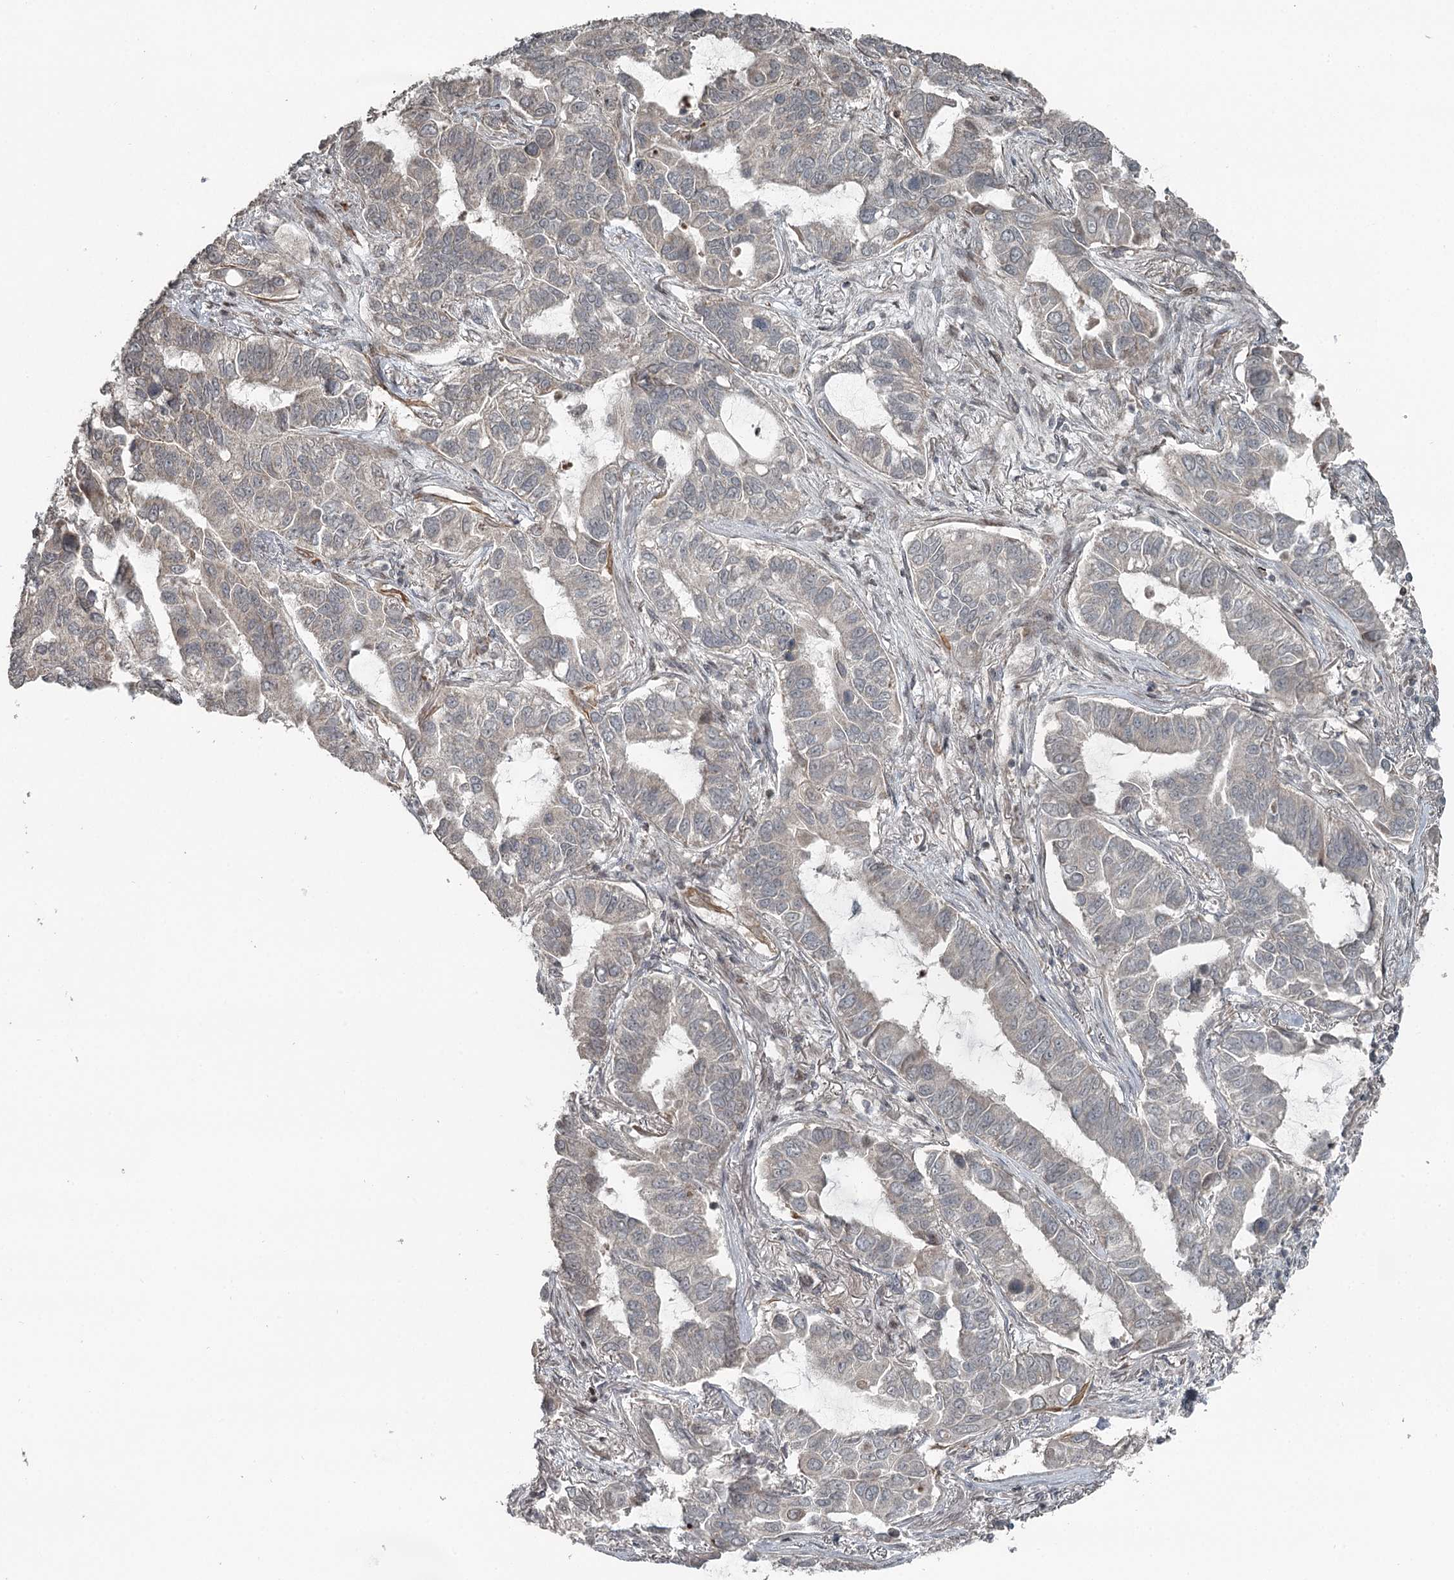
{"staining": {"intensity": "negative", "quantity": "none", "location": "none"}, "tissue": "lung cancer", "cell_type": "Tumor cells", "image_type": "cancer", "snomed": [{"axis": "morphology", "description": "Adenocarcinoma, NOS"}, {"axis": "topography", "description": "Lung"}], "caption": "Immunohistochemistry photomicrograph of neoplastic tissue: lung cancer (adenocarcinoma) stained with DAB reveals no significant protein positivity in tumor cells.", "gene": "RASSF8", "patient": {"sex": "male", "age": 64}}